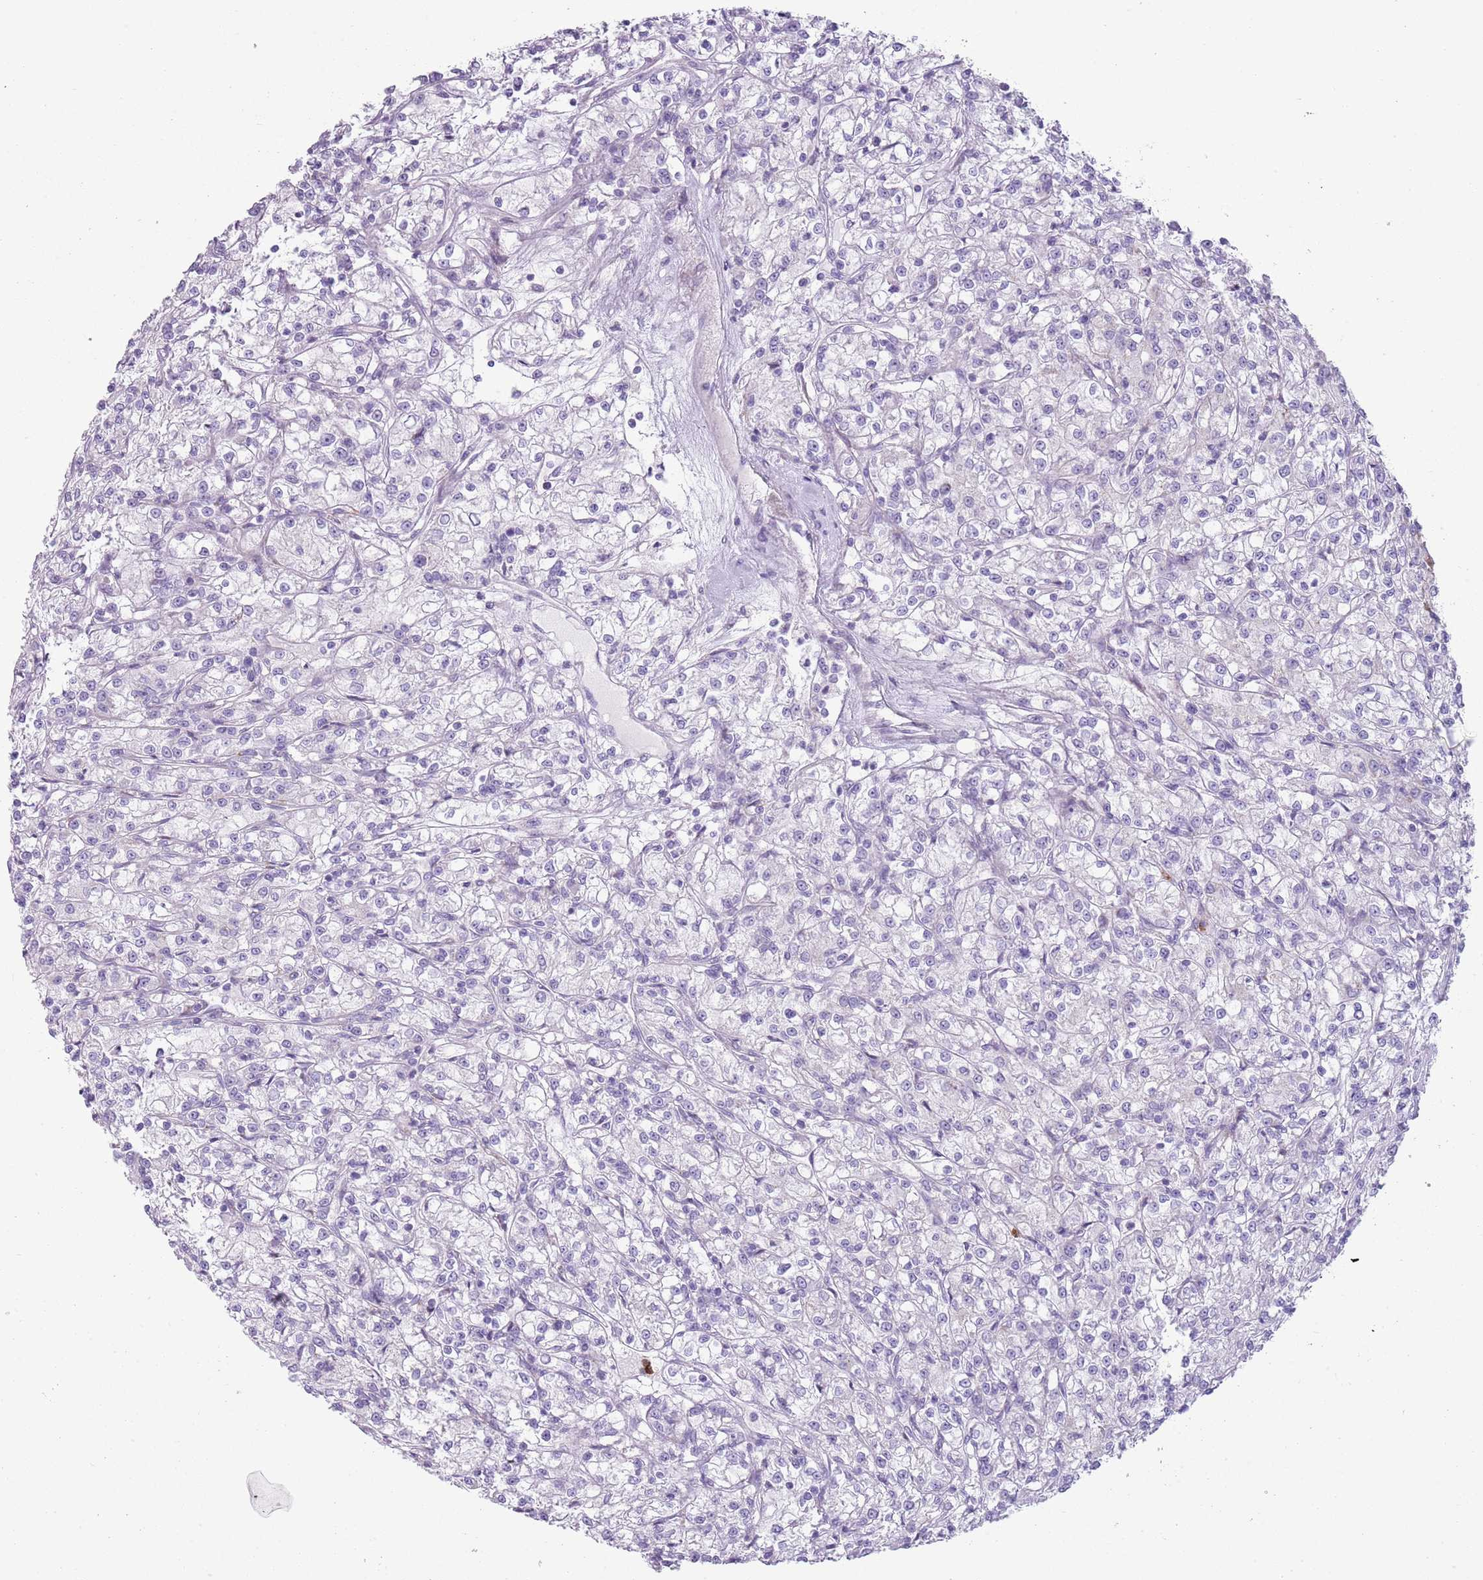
{"staining": {"intensity": "negative", "quantity": "none", "location": "none"}, "tissue": "renal cancer", "cell_type": "Tumor cells", "image_type": "cancer", "snomed": [{"axis": "morphology", "description": "Adenocarcinoma, NOS"}, {"axis": "topography", "description": "Kidney"}], "caption": "Tumor cells are negative for brown protein staining in renal cancer (adenocarcinoma).", "gene": "CD177", "patient": {"sex": "female", "age": 59}}